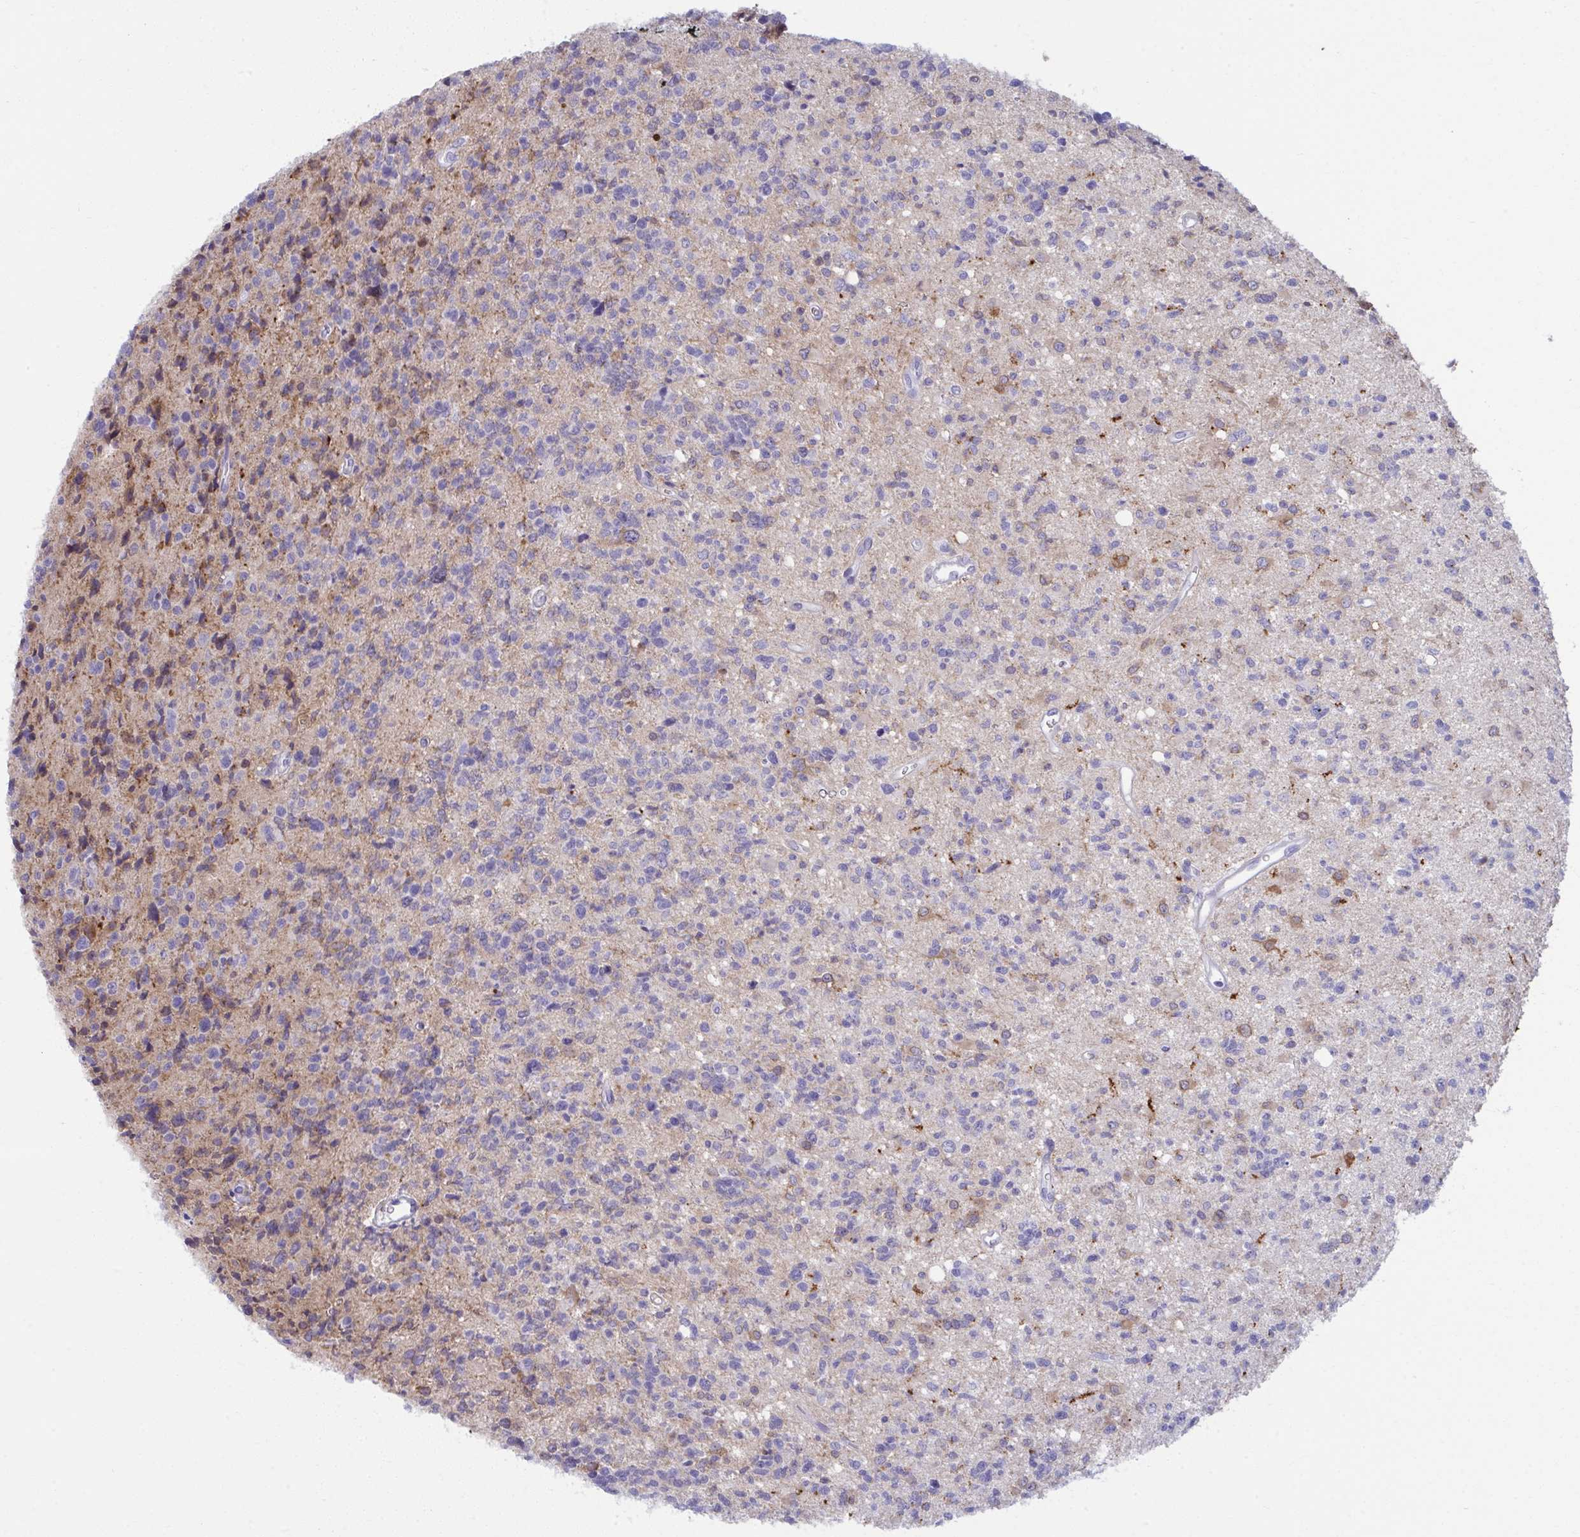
{"staining": {"intensity": "negative", "quantity": "none", "location": "none"}, "tissue": "glioma", "cell_type": "Tumor cells", "image_type": "cancer", "snomed": [{"axis": "morphology", "description": "Glioma, malignant, High grade"}, {"axis": "topography", "description": "Brain"}], "caption": "Immunohistochemical staining of high-grade glioma (malignant) demonstrates no significant positivity in tumor cells. (Brightfield microscopy of DAB immunohistochemistry at high magnification).", "gene": "RGPD5", "patient": {"sex": "male", "age": 29}}